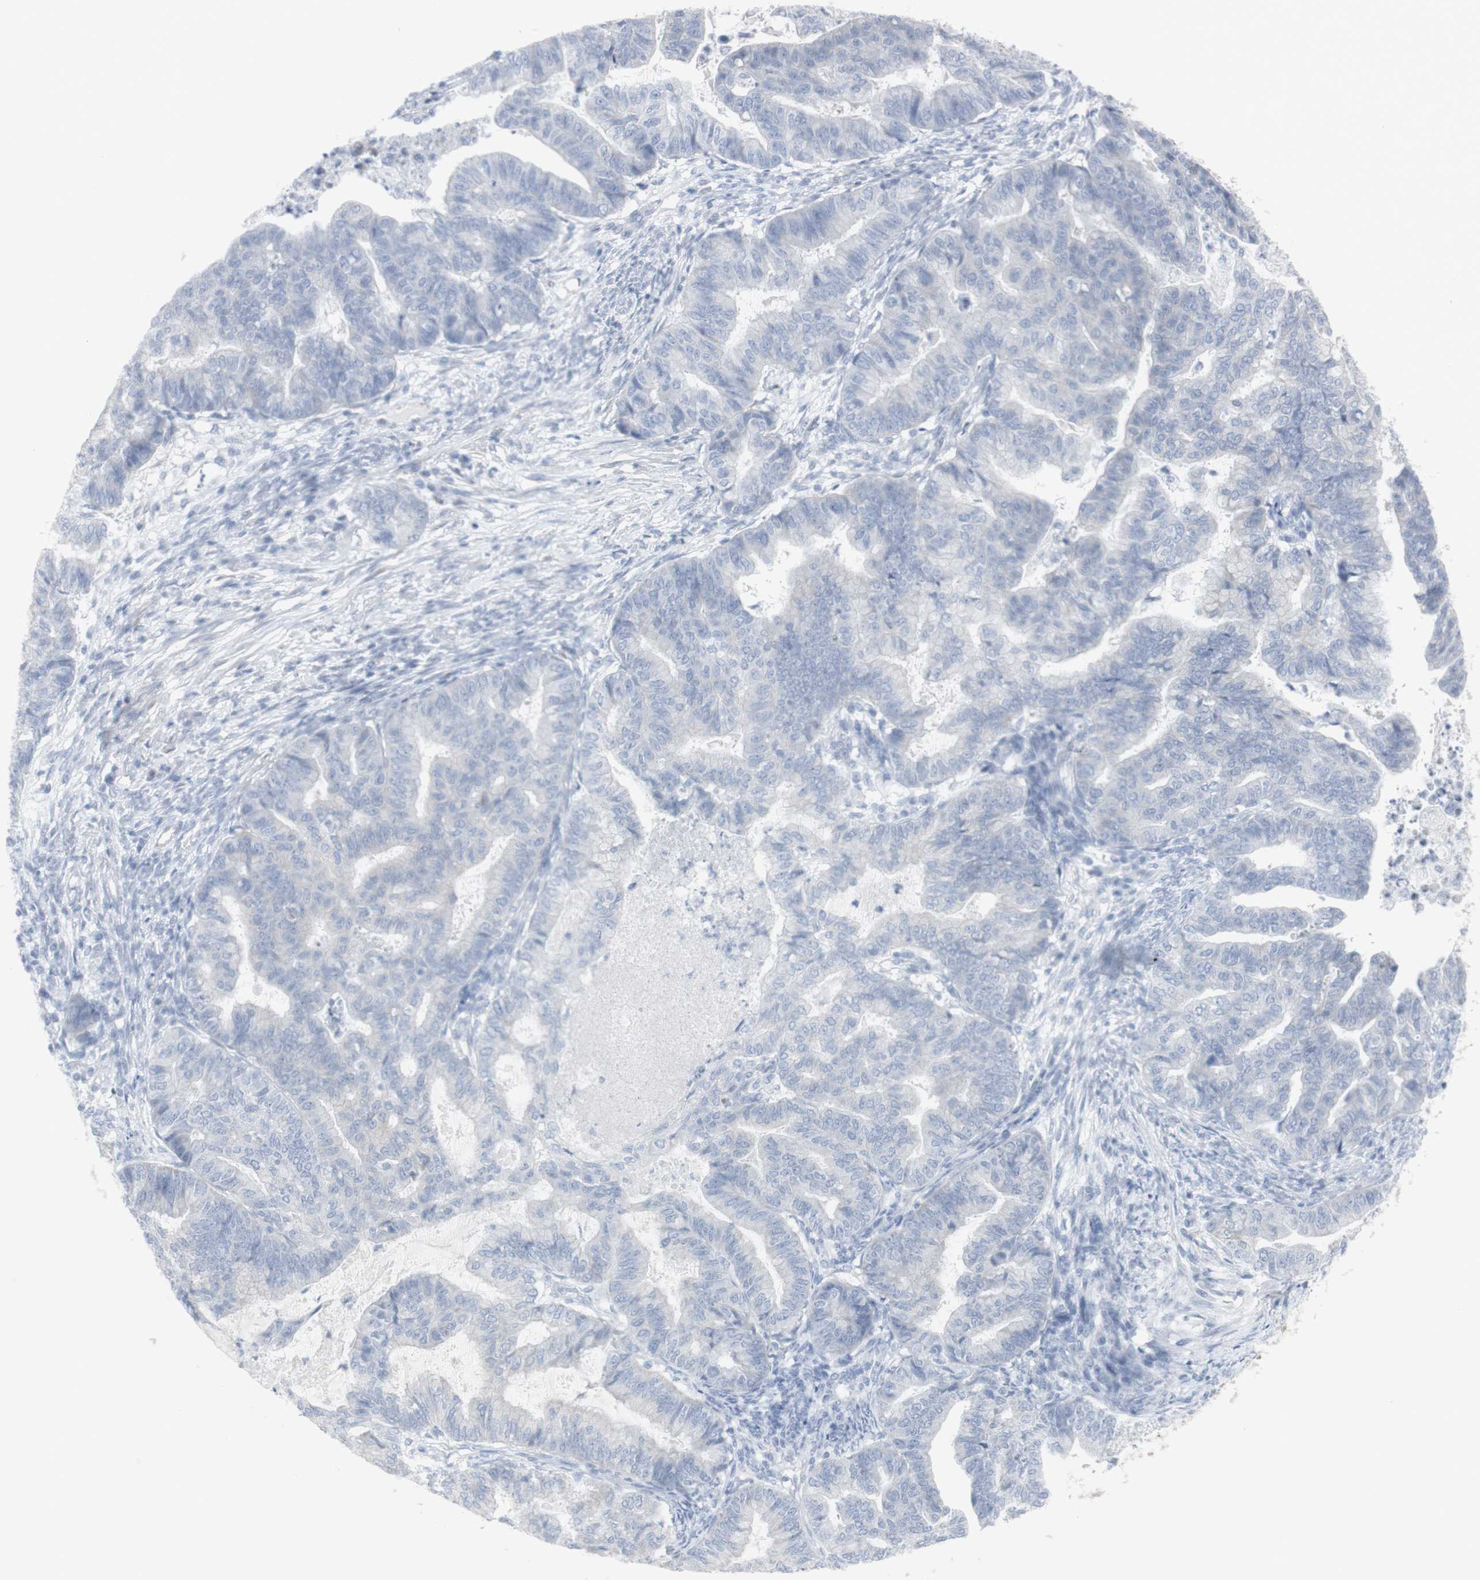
{"staining": {"intensity": "negative", "quantity": "none", "location": "none"}, "tissue": "endometrial cancer", "cell_type": "Tumor cells", "image_type": "cancer", "snomed": [{"axis": "morphology", "description": "Adenocarcinoma, NOS"}, {"axis": "topography", "description": "Endometrium"}], "caption": "Endometrial cancer stained for a protein using immunohistochemistry displays no expression tumor cells.", "gene": "ENSG00000198211", "patient": {"sex": "female", "age": 79}}